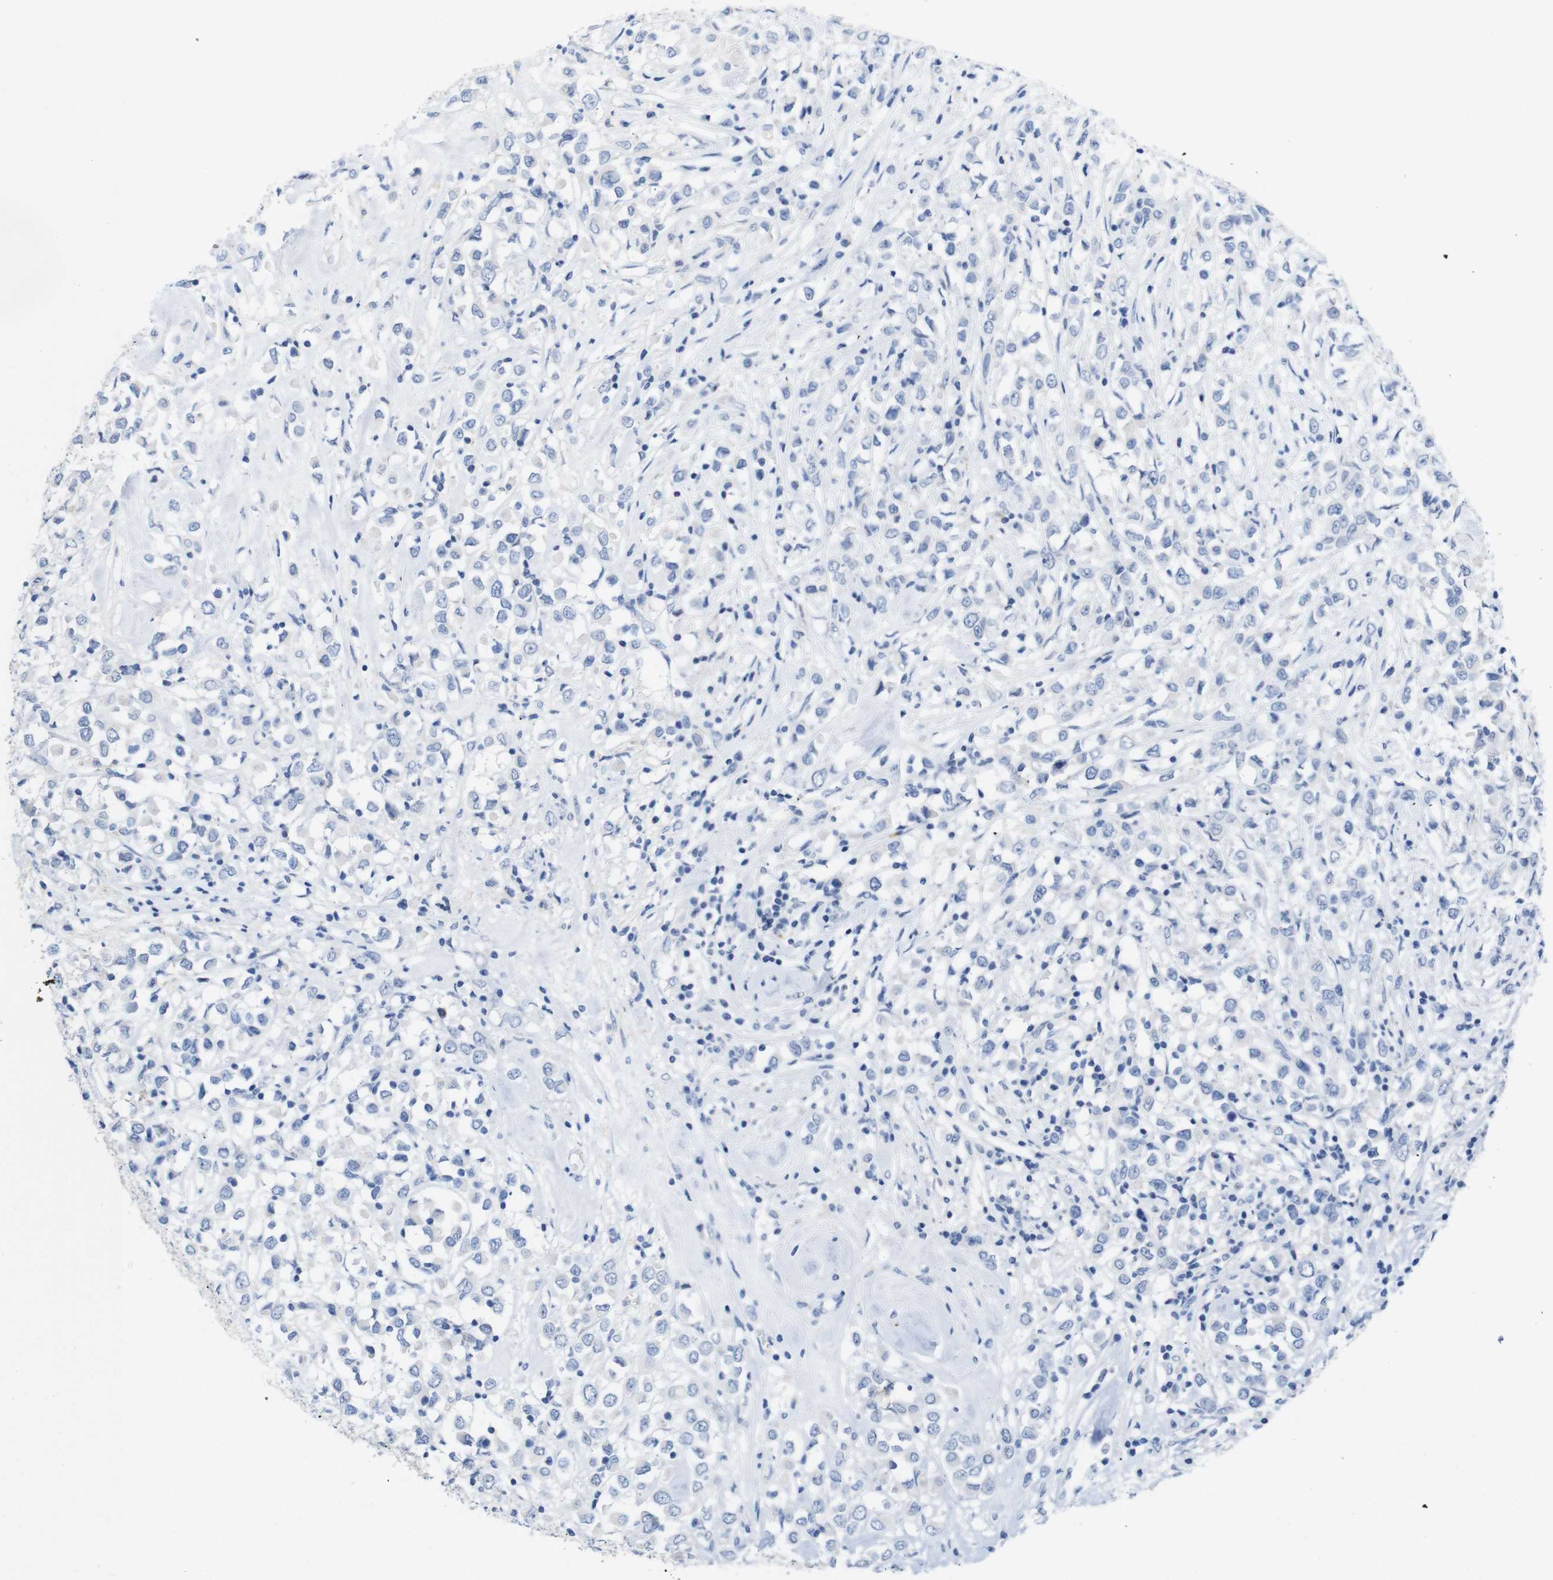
{"staining": {"intensity": "negative", "quantity": "none", "location": "none"}, "tissue": "breast cancer", "cell_type": "Tumor cells", "image_type": "cancer", "snomed": [{"axis": "morphology", "description": "Duct carcinoma"}, {"axis": "topography", "description": "Breast"}], "caption": "Histopathology image shows no significant protein positivity in tumor cells of breast cancer.", "gene": "LAG3", "patient": {"sex": "female", "age": 61}}